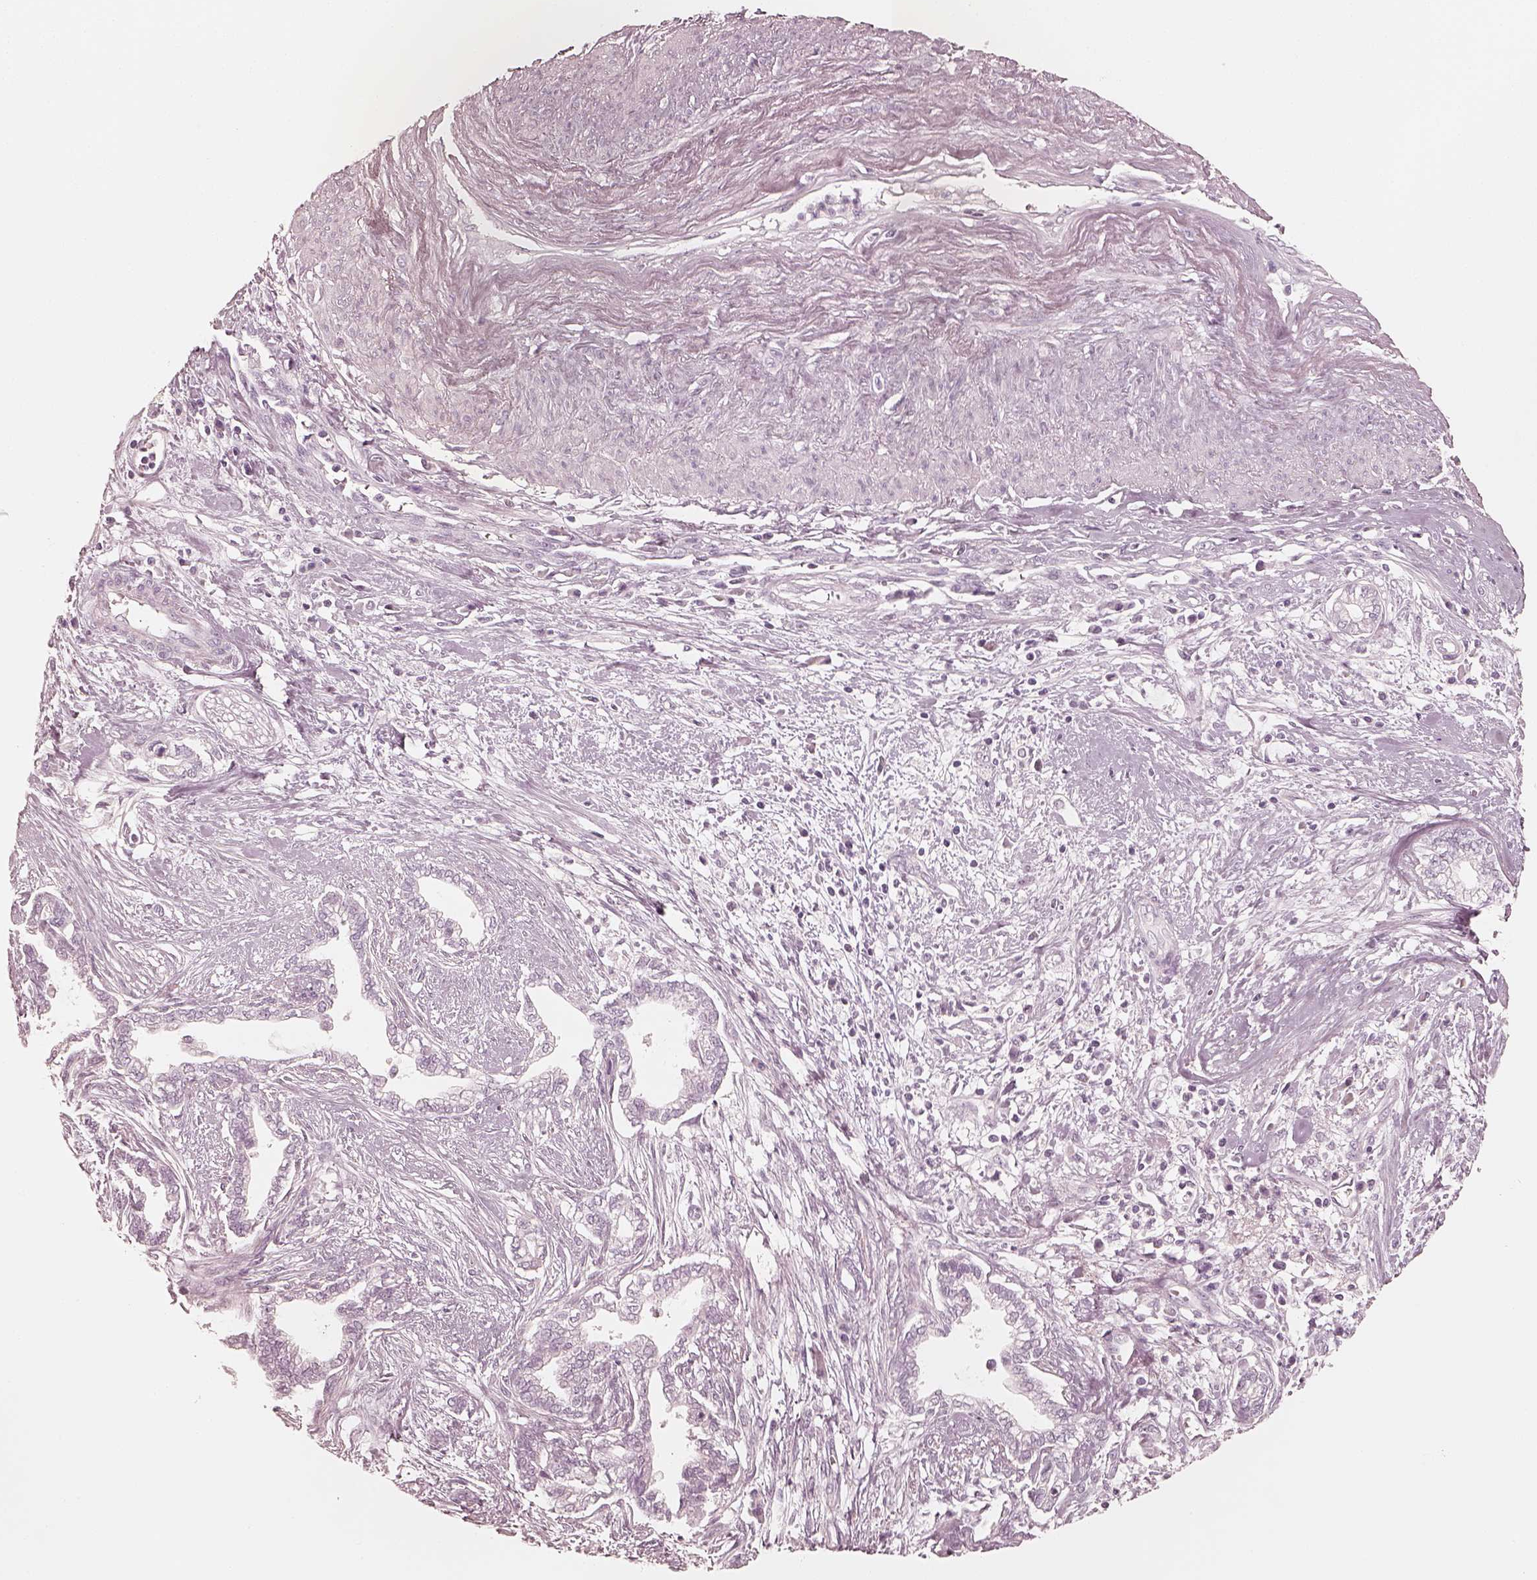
{"staining": {"intensity": "negative", "quantity": "none", "location": "none"}, "tissue": "cervical cancer", "cell_type": "Tumor cells", "image_type": "cancer", "snomed": [{"axis": "morphology", "description": "Adenocarcinoma, NOS"}, {"axis": "topography", "description": "Cervix"}], "caption": "Tumor cells are negative for protein expression in human cervical cancer.", "gene": "KRT82", "patient": {"sex": "female", "age": 62}}